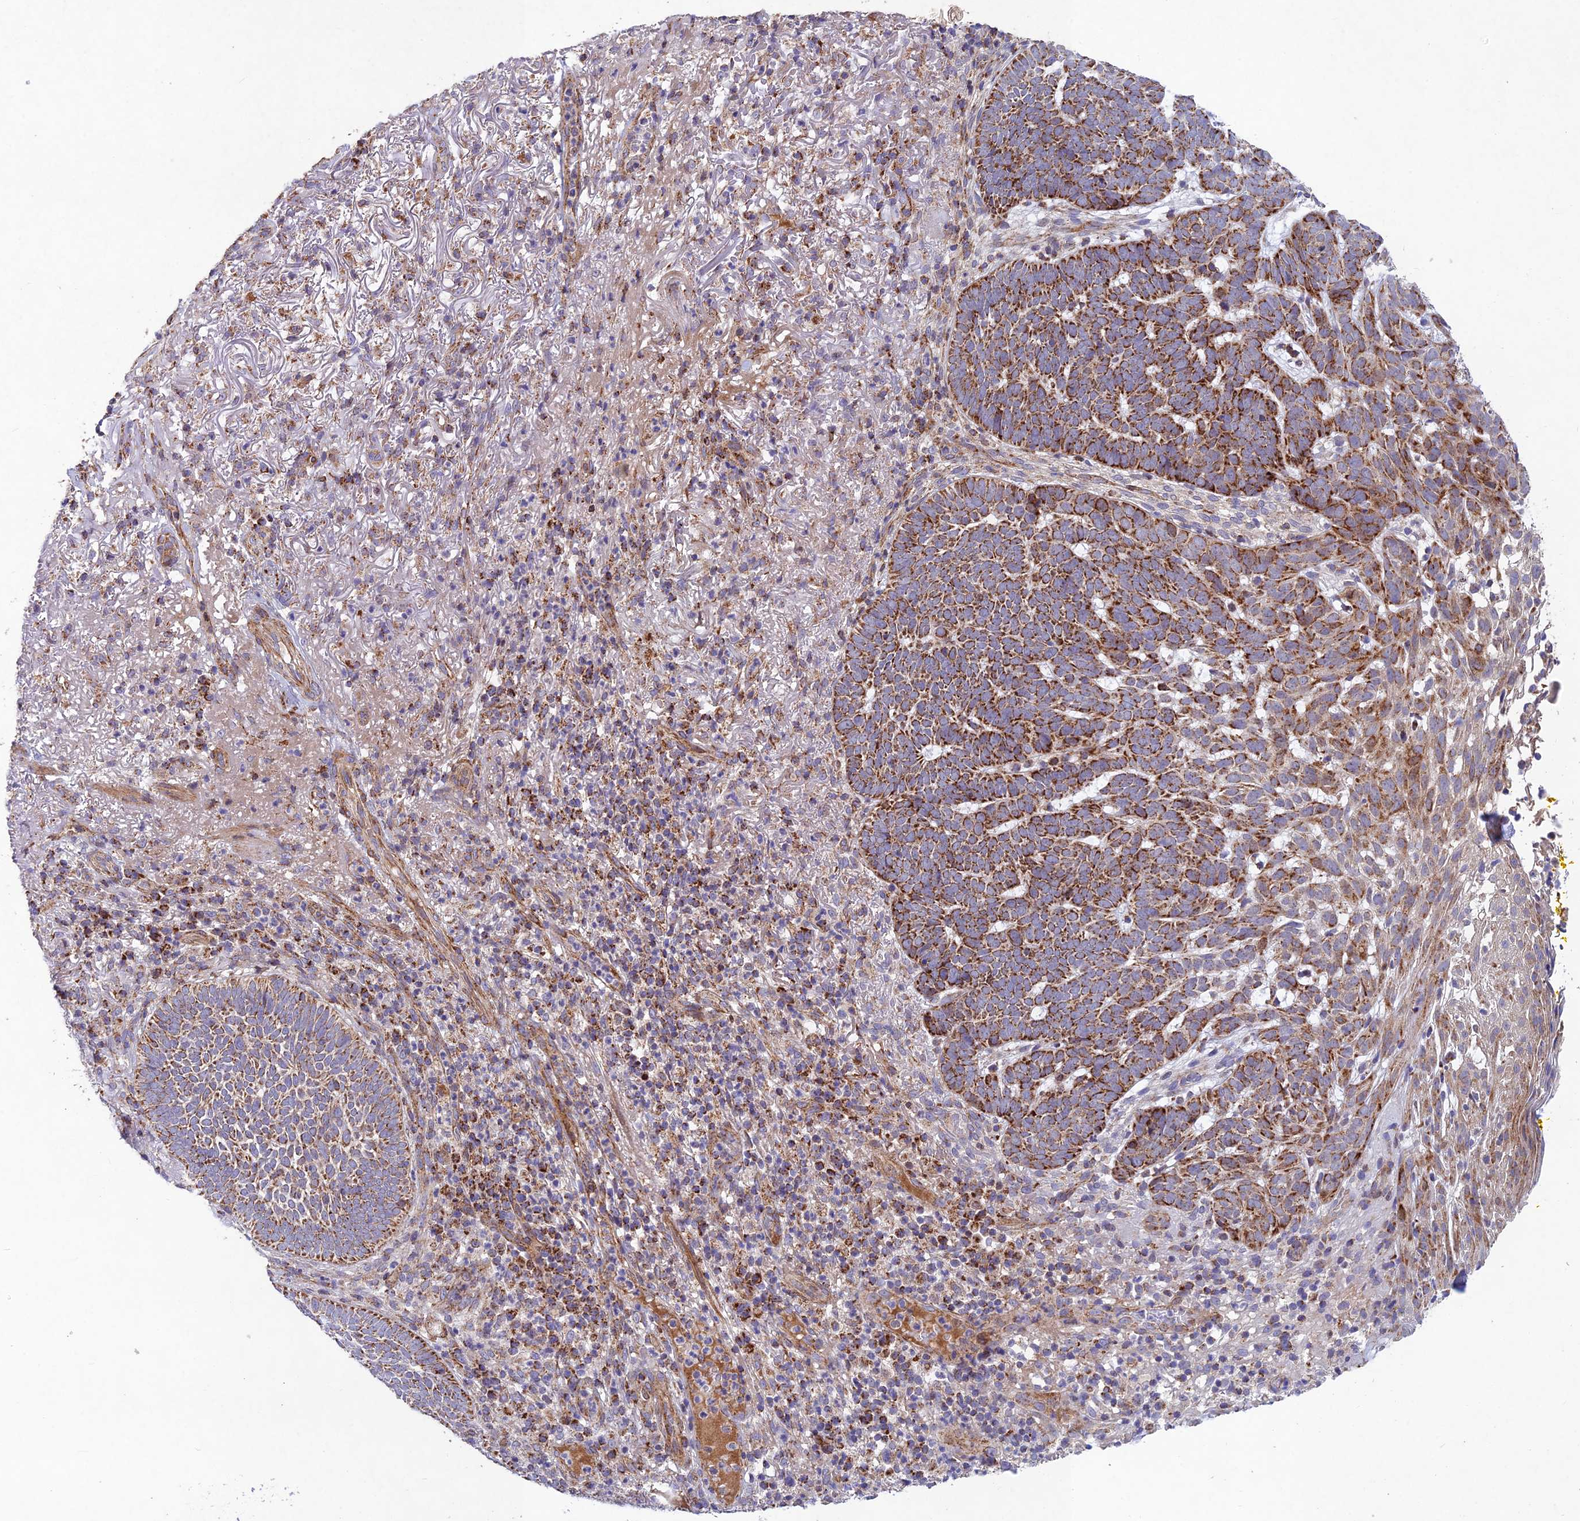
{"staining": {"intensity": "strong", "quantity": ">75%", "location": "cytoplasmic/membranous"}, "tissue": "skin cancer", "cell_type": "Tumor cells", "image_type": "cancer", "snomed": [{"axis": "morphology", "description": "Basal cell carcinoma"}, {"axis": "topography", "description": "Skin"}], "caption": "A brown stain highlights strong cytoplasmic/membranous expression of a protein in human skin cancer tumor cells.", "gene": "KHDC3L", "patient": {"sex": "female", "age": 78}}